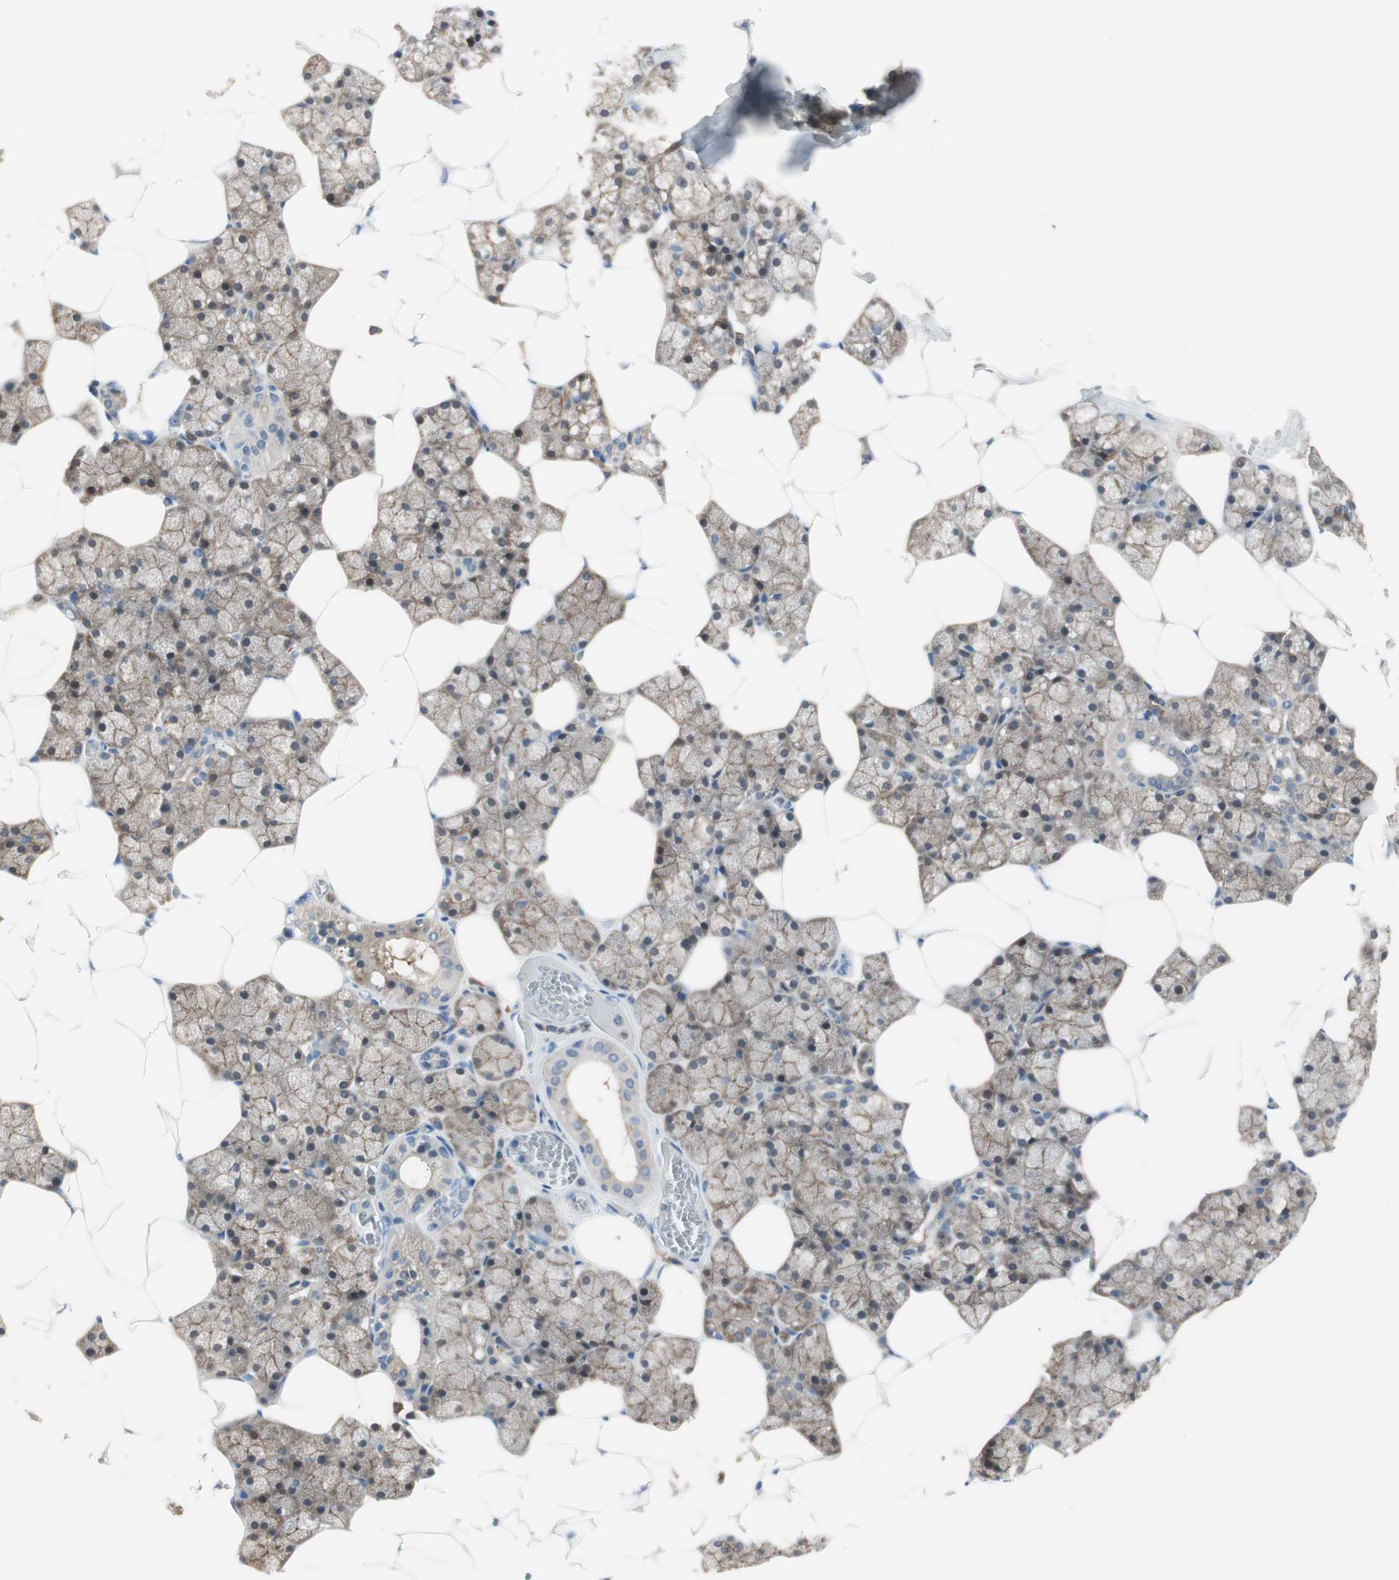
{"staining": {"intensity": "moderate", "quantity": ">75%", "location": "cytoplasmic/membranous"}, "tissue": "salivary gland", "cell_type": "Glandular cells", "image_type": "normal", "snomed": [{"axis": "morphology", "description": "Normal tissue, NOS"}, {"axis": "topography", "description": "Salivary gland"}], "caption": "Protein expression analysis of benign salivary gland shows moderate cytoplasmic/membranous expression in approximately >75% of glandular cells. (IHC, brightfield microscopy, high magnification).", "gene": "SLC9A3R1", "patient": {"sex": "male", "age": 62}}